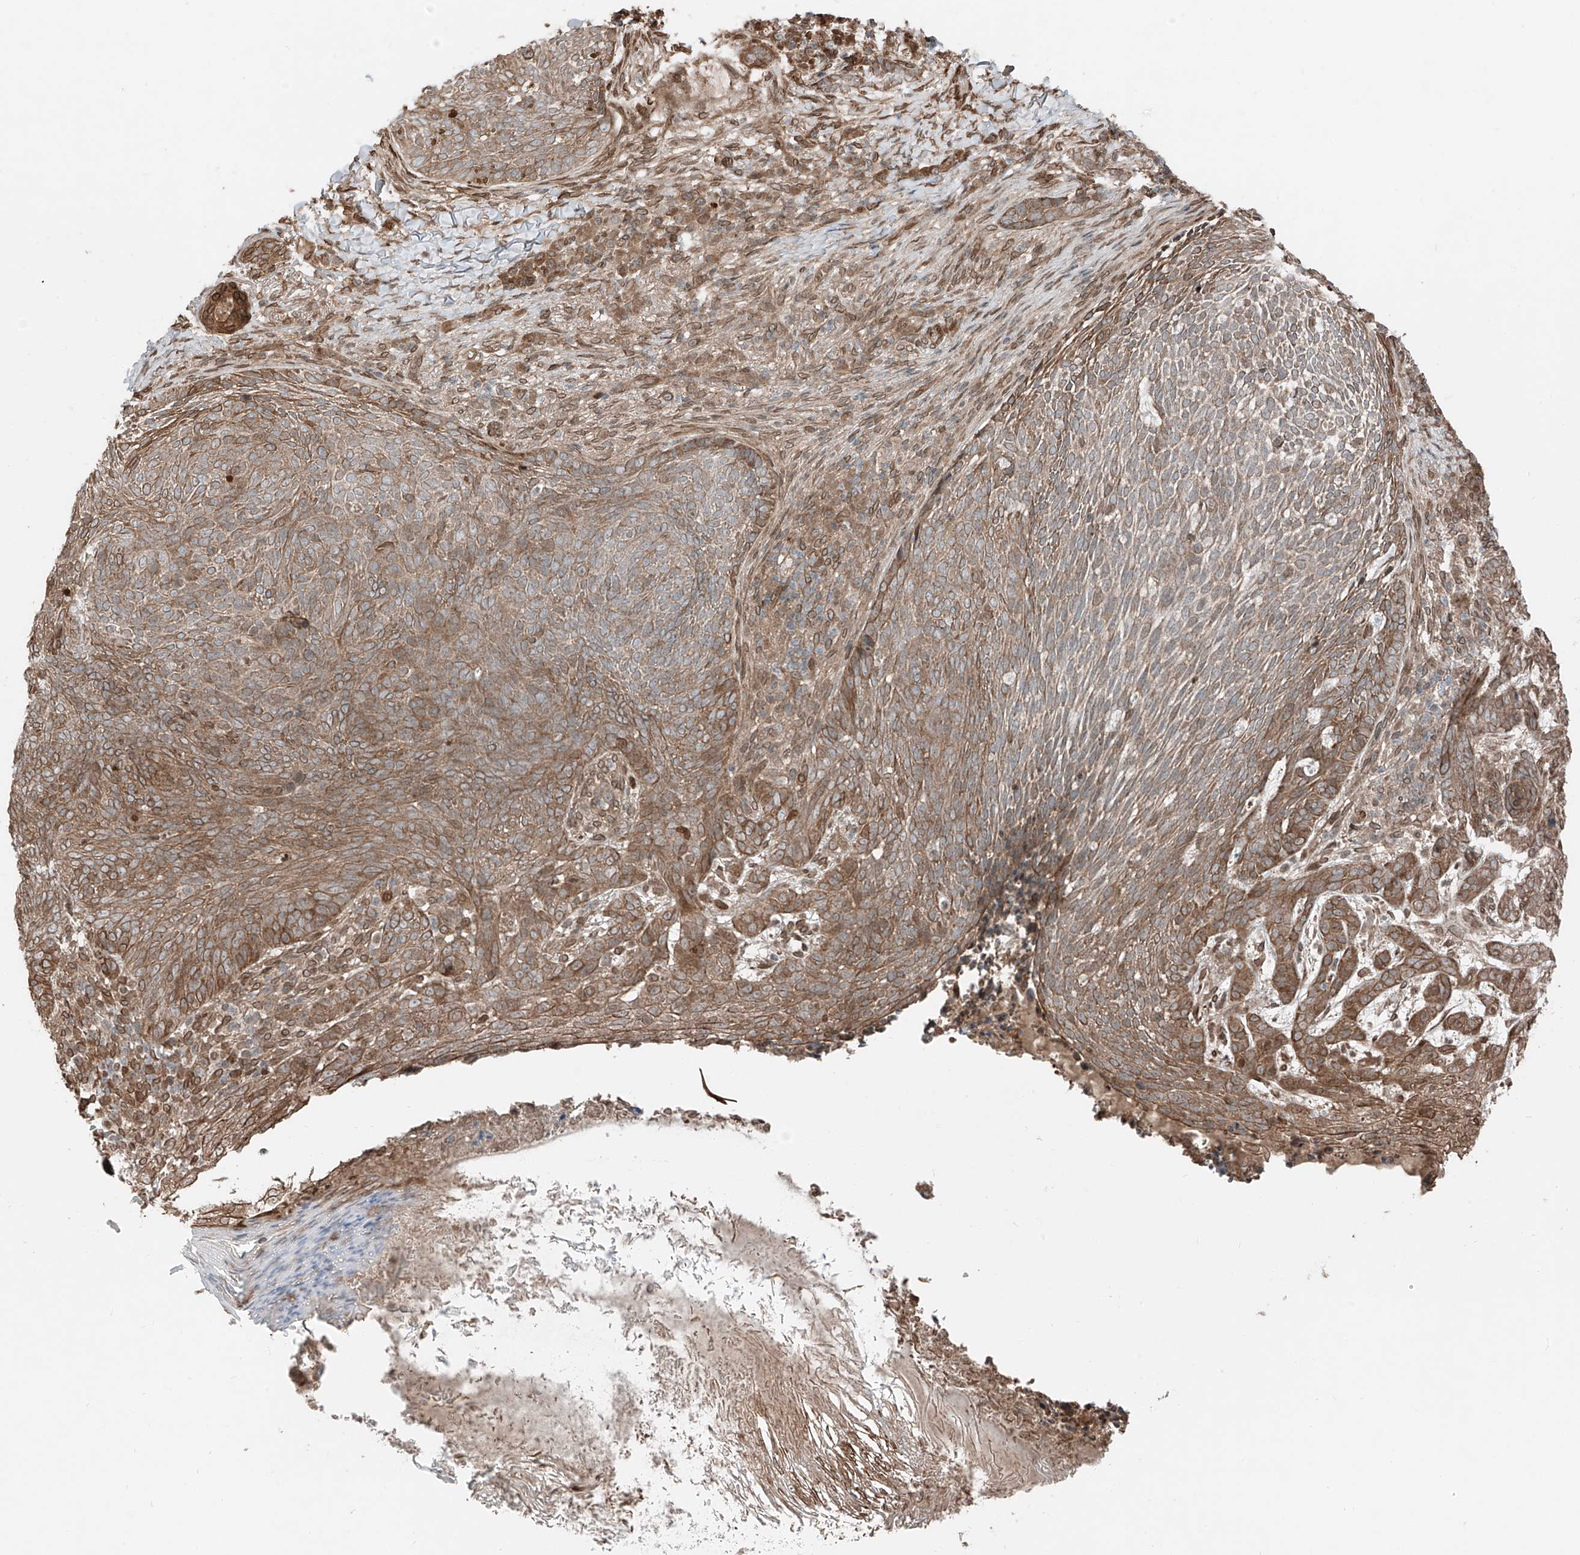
{"staining": {"intensity": "moderate", "quantity": ">75%", "location": "cytoplasmic/membranous"}, "tissue": "skin cancer", "cell_type": "Tumor cells", "image_type": "cancer", "snomed": [{"axis": "morphology", "description": "Basal cell carcinoma"}, {"axis": "topography", "description": "Skin"}], "caption": "Immunohistochemical staining of skin cancer (basal cell carcinoma) reveals medium levels of moderate cytoplasmic/membranous protein positivity in about >75% of tumor cells. The staining is performed using DAB brown chromogen to label protein expression. The nuclei are counter-stained blue using hematoxylin.", "gene": "CEP162", "patient": {"sex": "male", "age": 85}}